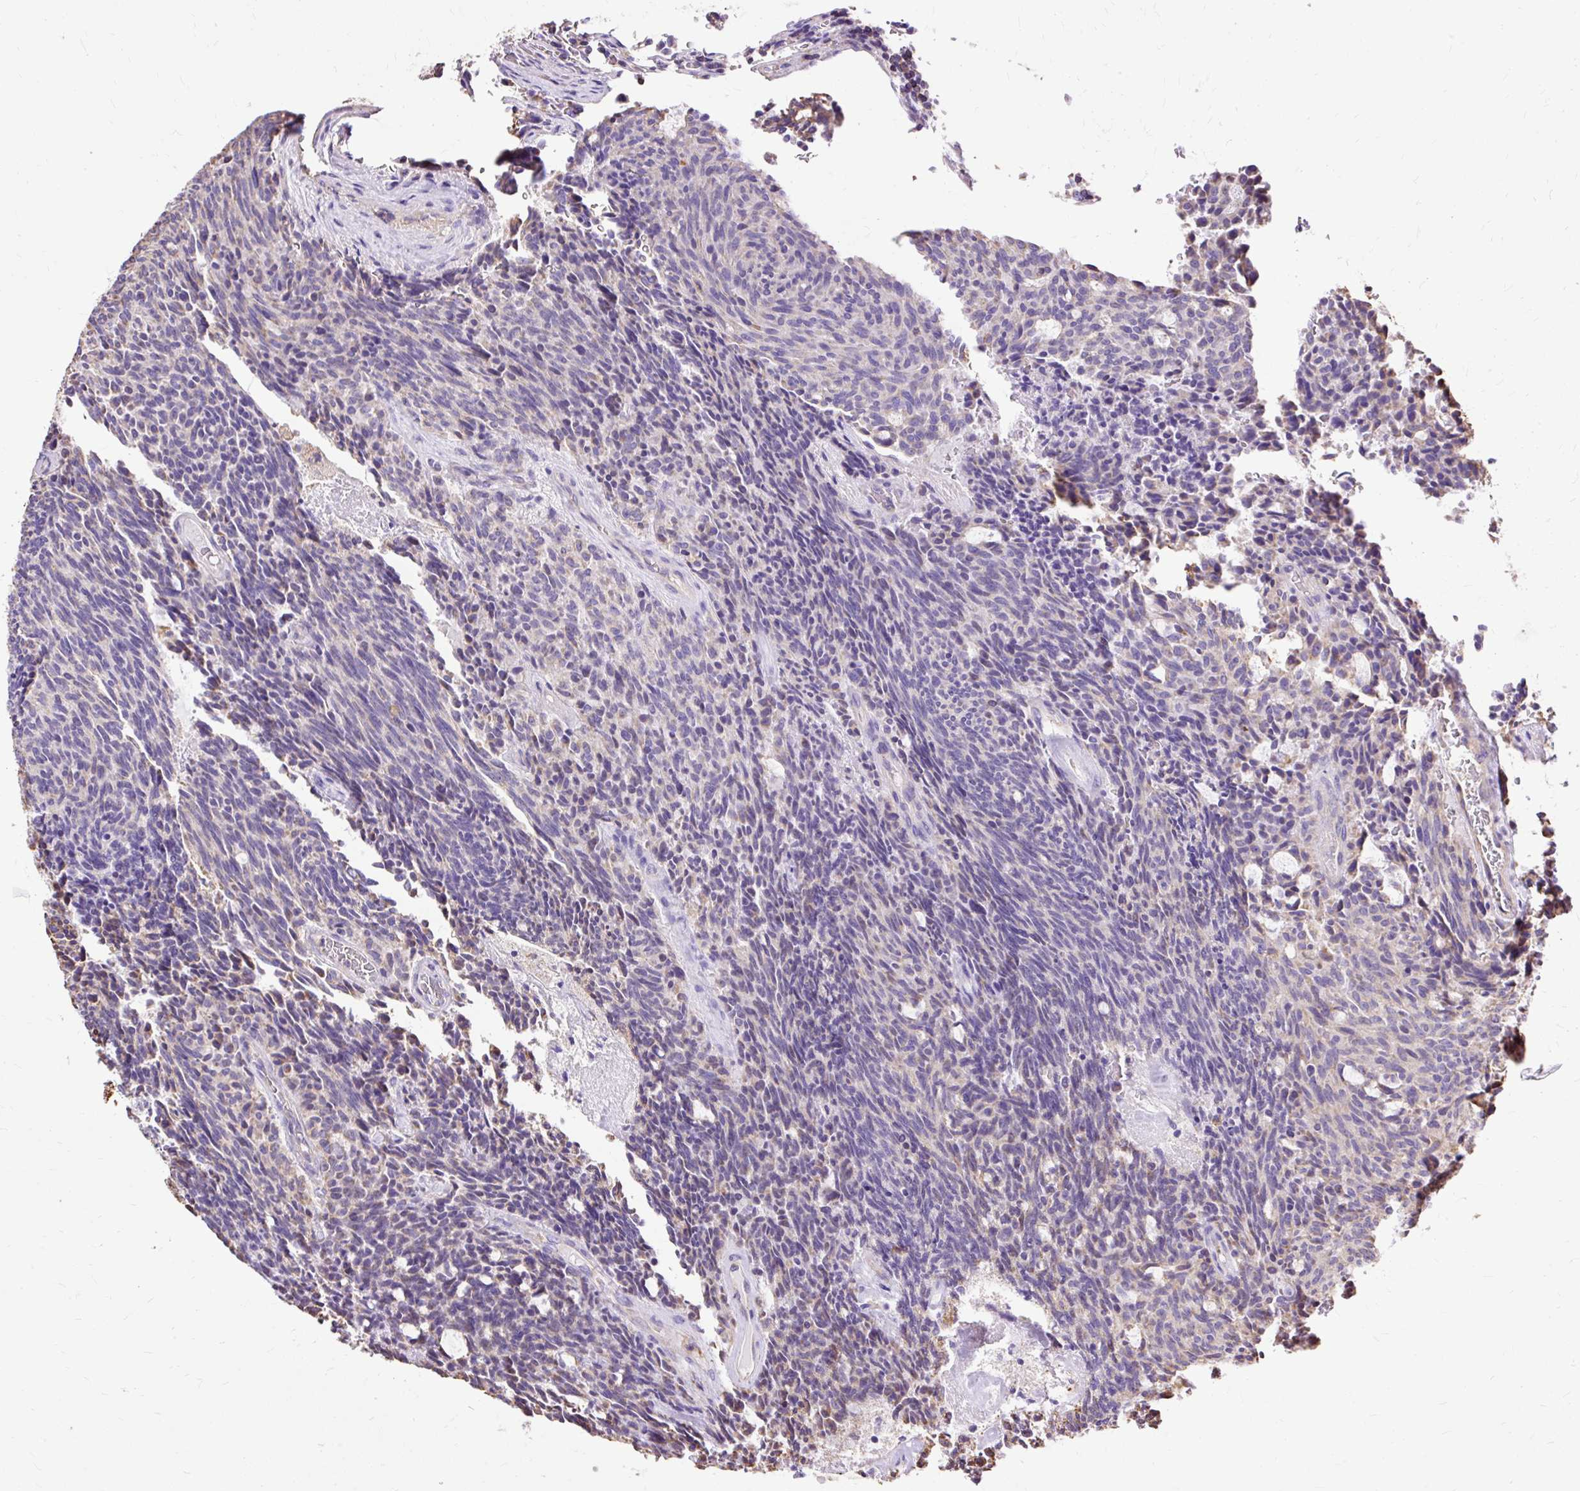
{"staining": {"intensity": "weak", "quantity": "<25%", "location": "cytoplasmic/membranous"}, "tissue": "carcinoid", "cell_type": "Tumor cells", "image_type": "cancer", "snomed": [{"axis": "morphology", "description": "Carcinoid, malignant, NOS"}, {"axis": "topography", "description": "Pancreas"}], "caption": "The immunohistochemistry (IHC) histopathology image has no significant expression in tumor cells of carcinoid (malignant) tissue.", "gene": "KLHL11", "patient": {"sex": "female", "age": 54}}